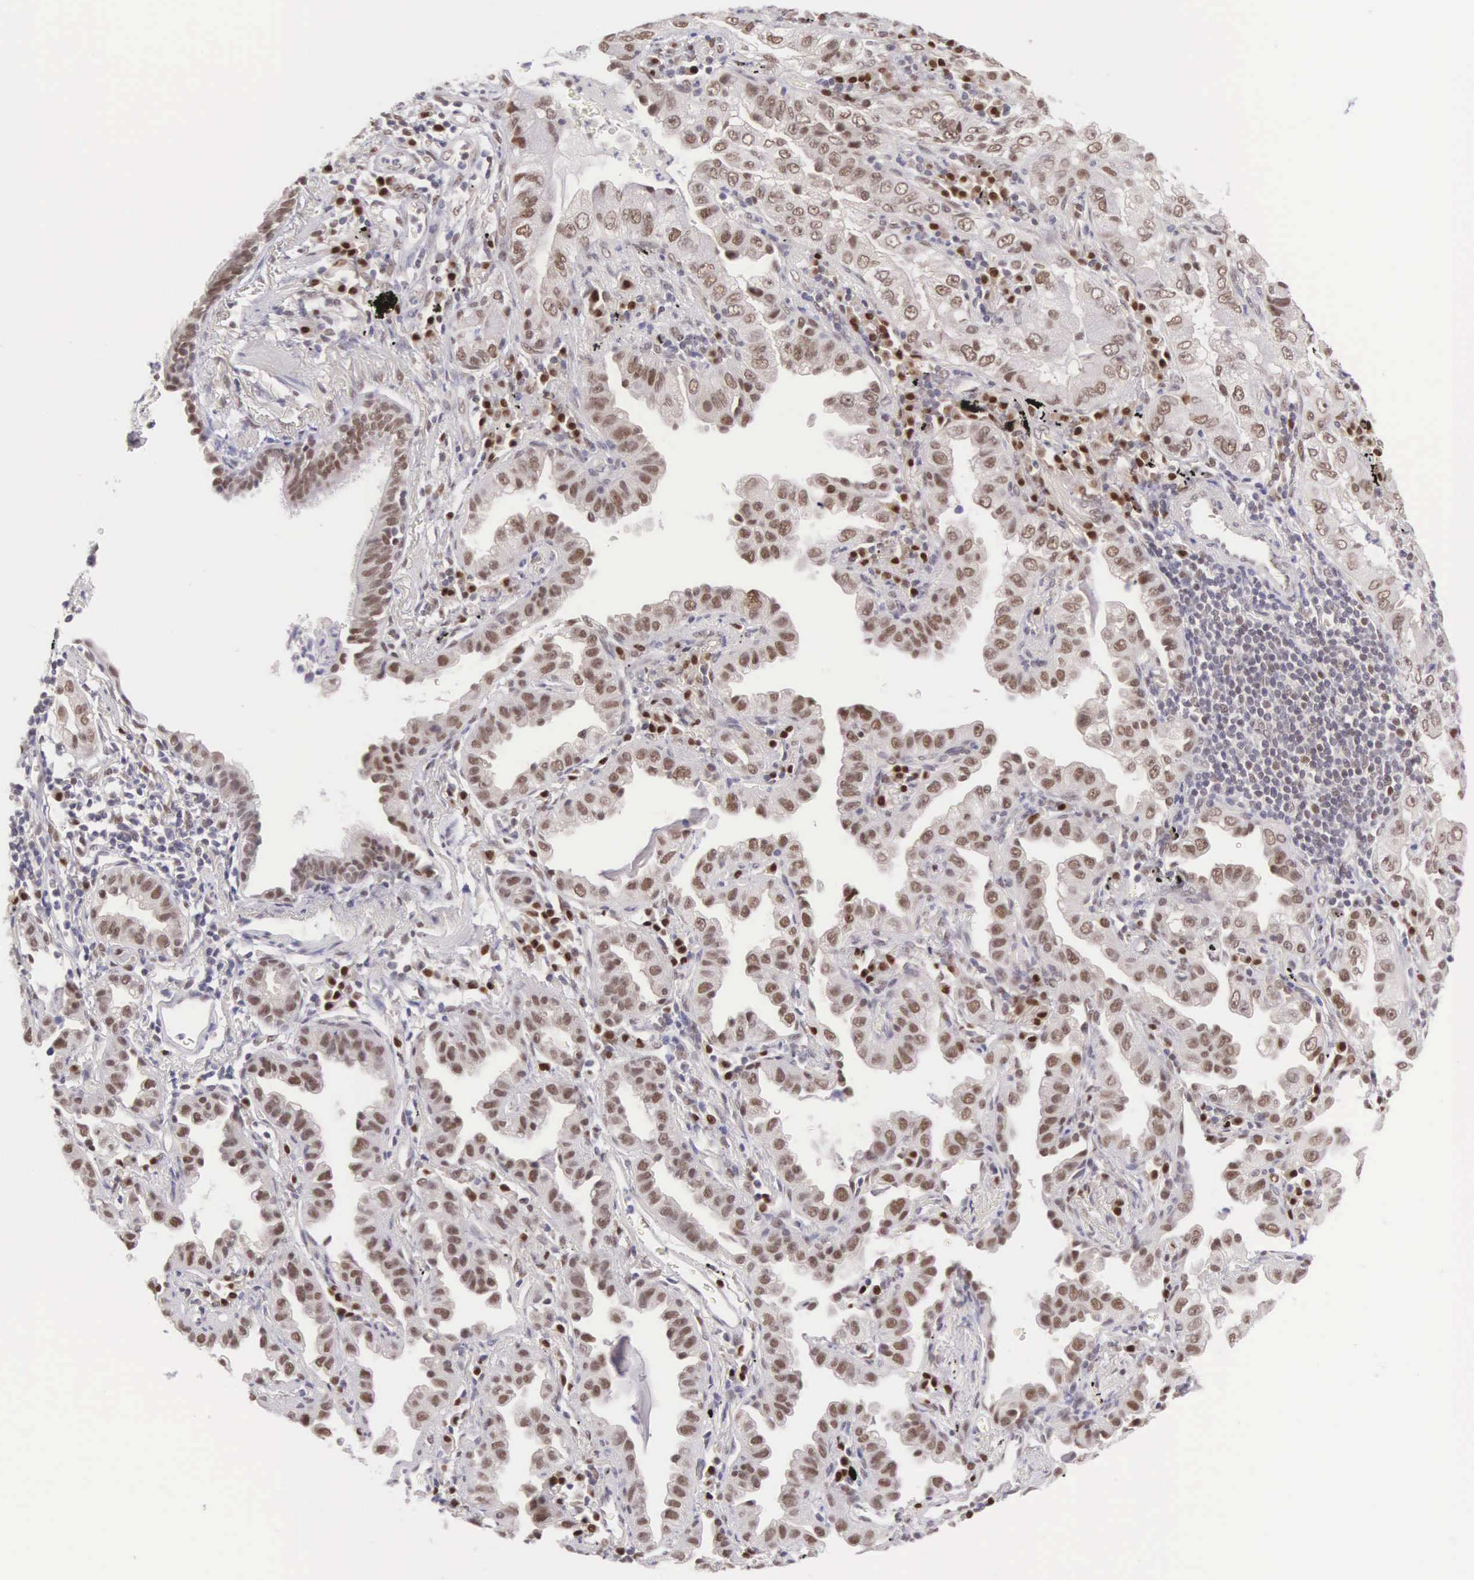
{"staining": {"intensity": "moderate", "quantity": "25%-75%", "location": "nuclear"}, "tissue": "lung cancer", "cell_type": "Tumor cells", "image_type": "cancer", "snomed": [{"axis": "morphology", "description": "Adenocarcinoma, NOS"}, {"axis": "topography", "description": "Lung"}], "caption": "Protein staining shows moderate nuclear positivity in approximately 25%-75% of tumor cells in lung adenocarcinoma.", "gene": "CCDC117", "patient": {"sex": "female", "age": 50}}